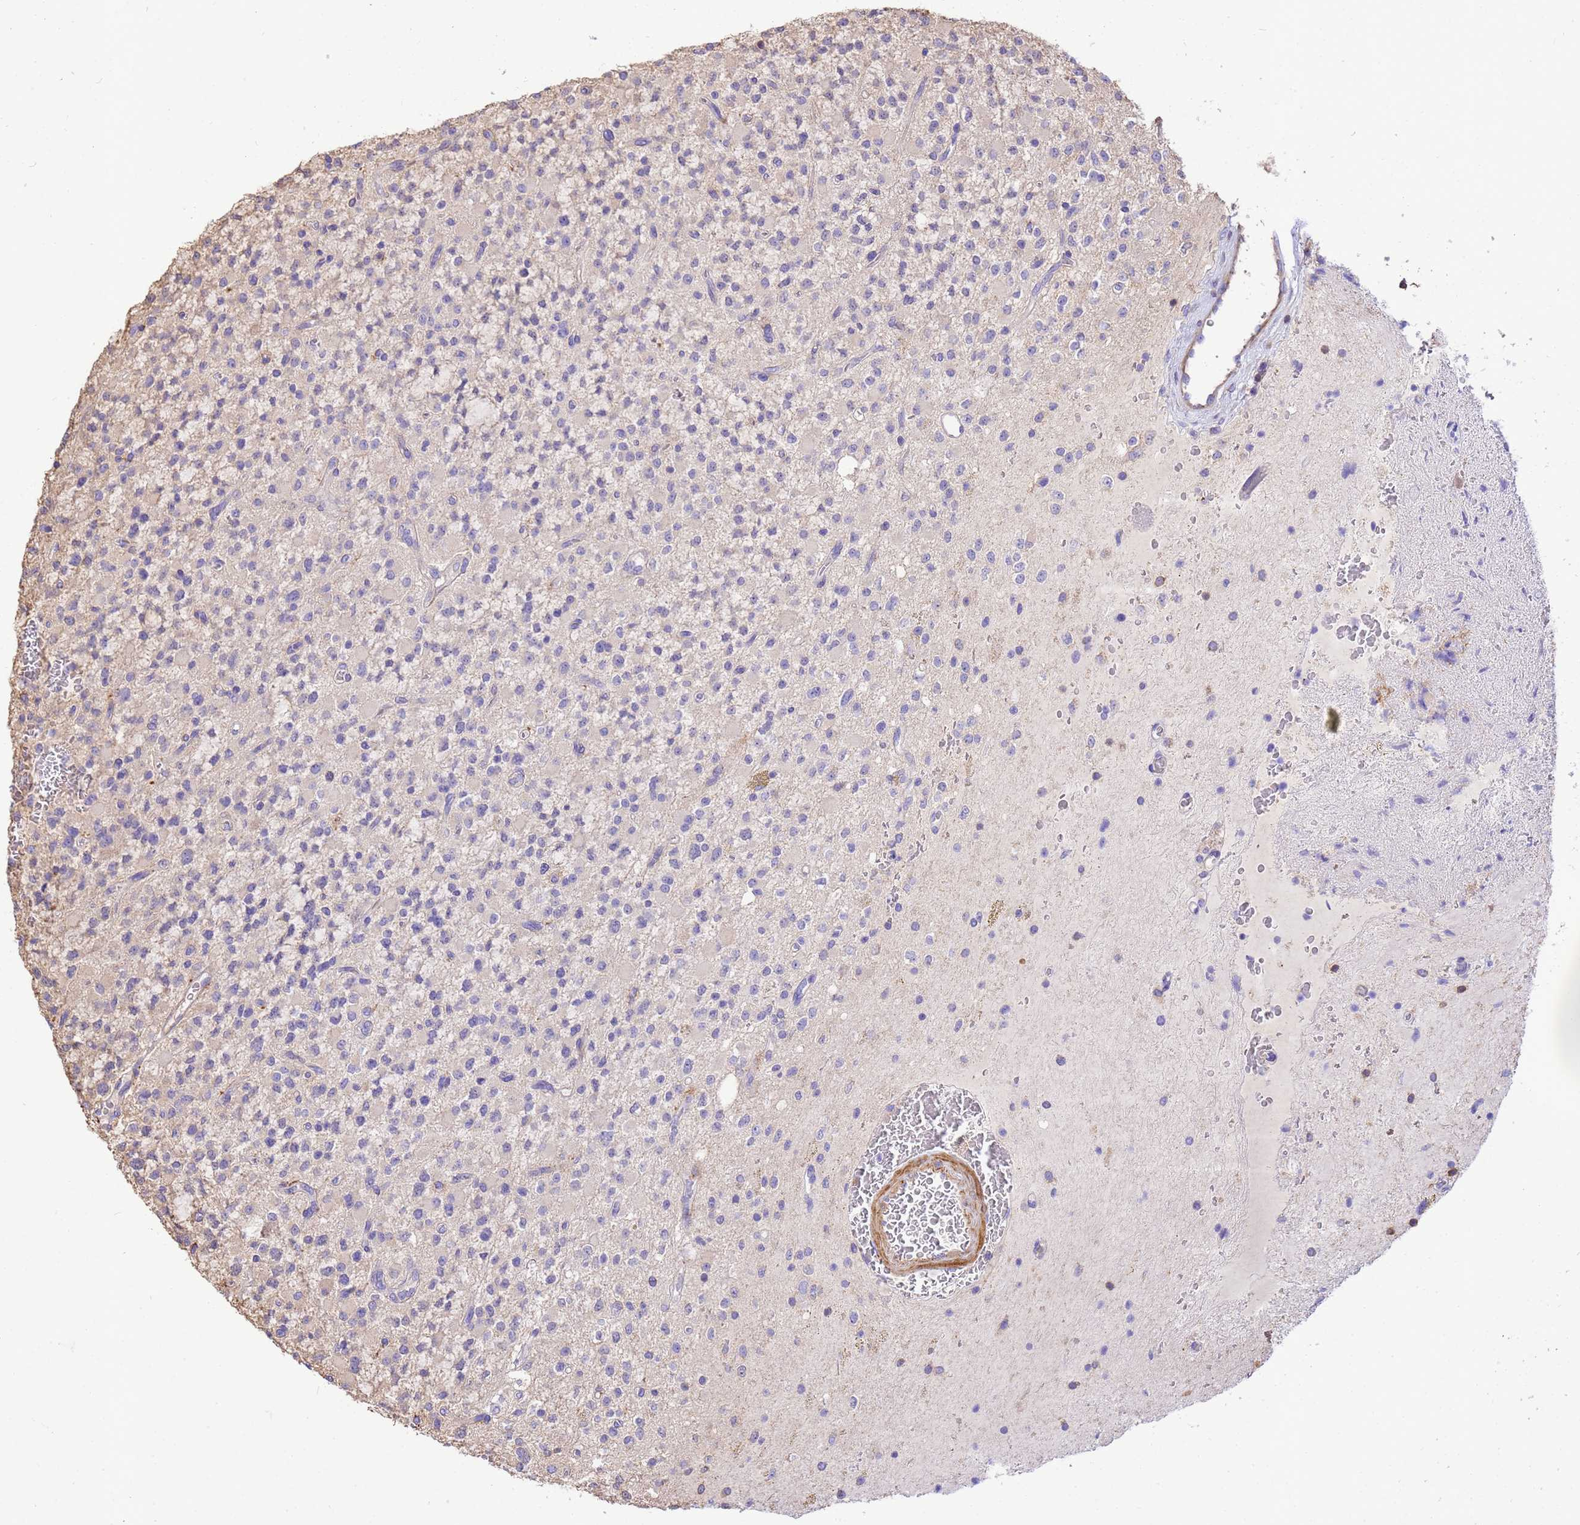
{"staining": {"intensity": "negative", "quantity": "none", "location": "none"}, "tissue": "glioma", "cell_type": "Tumor cells", "image_type": "cancer", "snomed": [{"axis": "morphology", "description": "Glioma, malignant, High grade"}, {"axis": "topography", "description": "Brain"}], "caption": "Protein analysis of malignant glioma (high-grade) demonstrates no significant staining in tumor cells. Brightfield microscopy of immunohistochemistry (IHC) stained with DAB (3,3'-diaminobenzidine) (brown) and hematoxylin (blue), captured at high magnification.", "gene": "WDR64", "patient": {"sex": "male", "age": 34}}